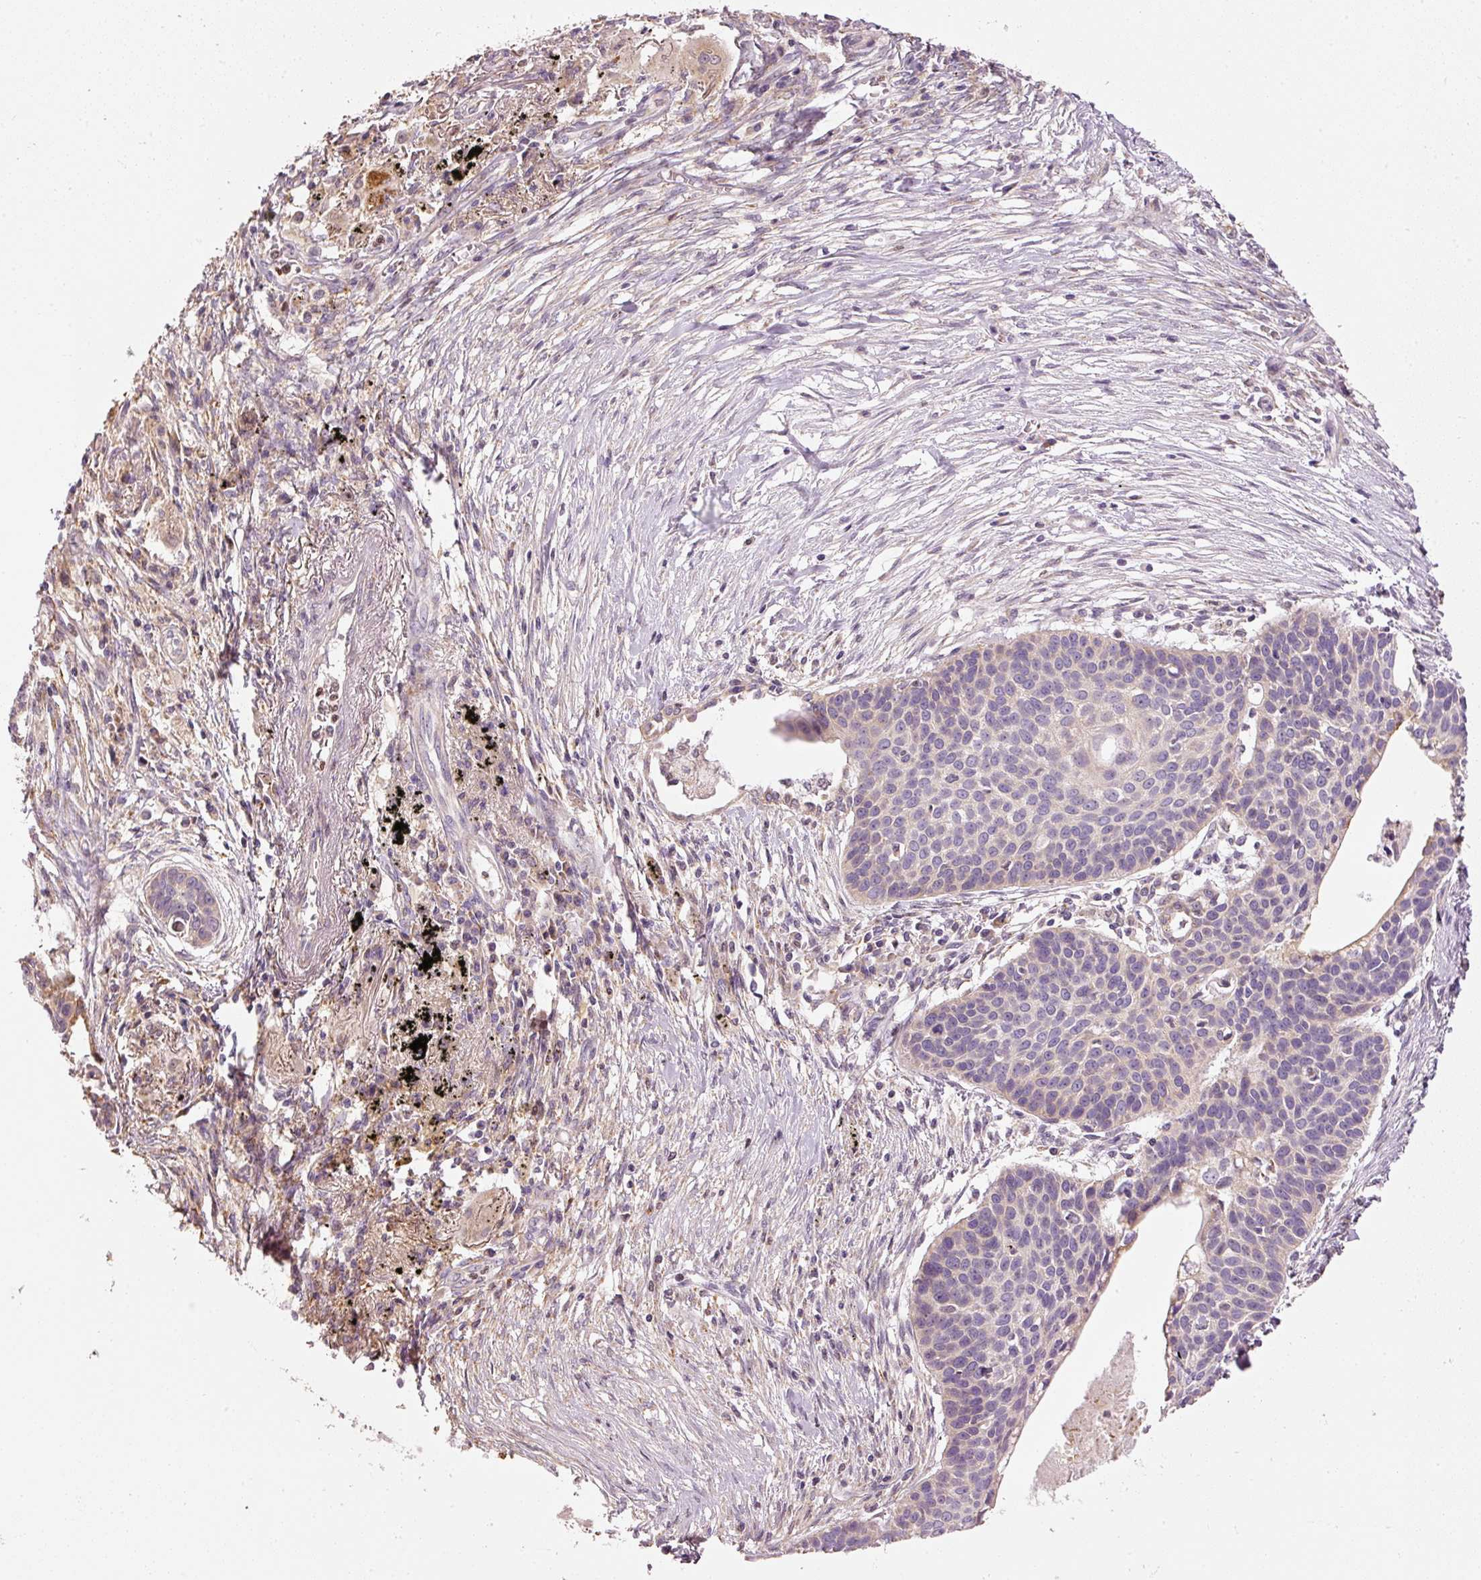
{"staining": {"intensity": "weak", "quantity": "25%-75%", "location": "cytoplasmic/membranous"}, "tissue": "lung cancer", "cell_type": "Tumor cells", "image_type": "cancer", "snomed": [{"axis": "morphology", "description": "Squamous cell carcinoma, NOS"}, {"axis": "topography", "description": "Lung"}], "caption": "Brown immunohistochemical staining in lung squamous cell carcinoma reveals weak cytoplasmic/membranous expression in about 25%-75% of tumor cells. (IHC, brightfield microscopy, high magnification).", "gene": "MTHFD1L", "patient": {"sex": "male", "age": 71}}